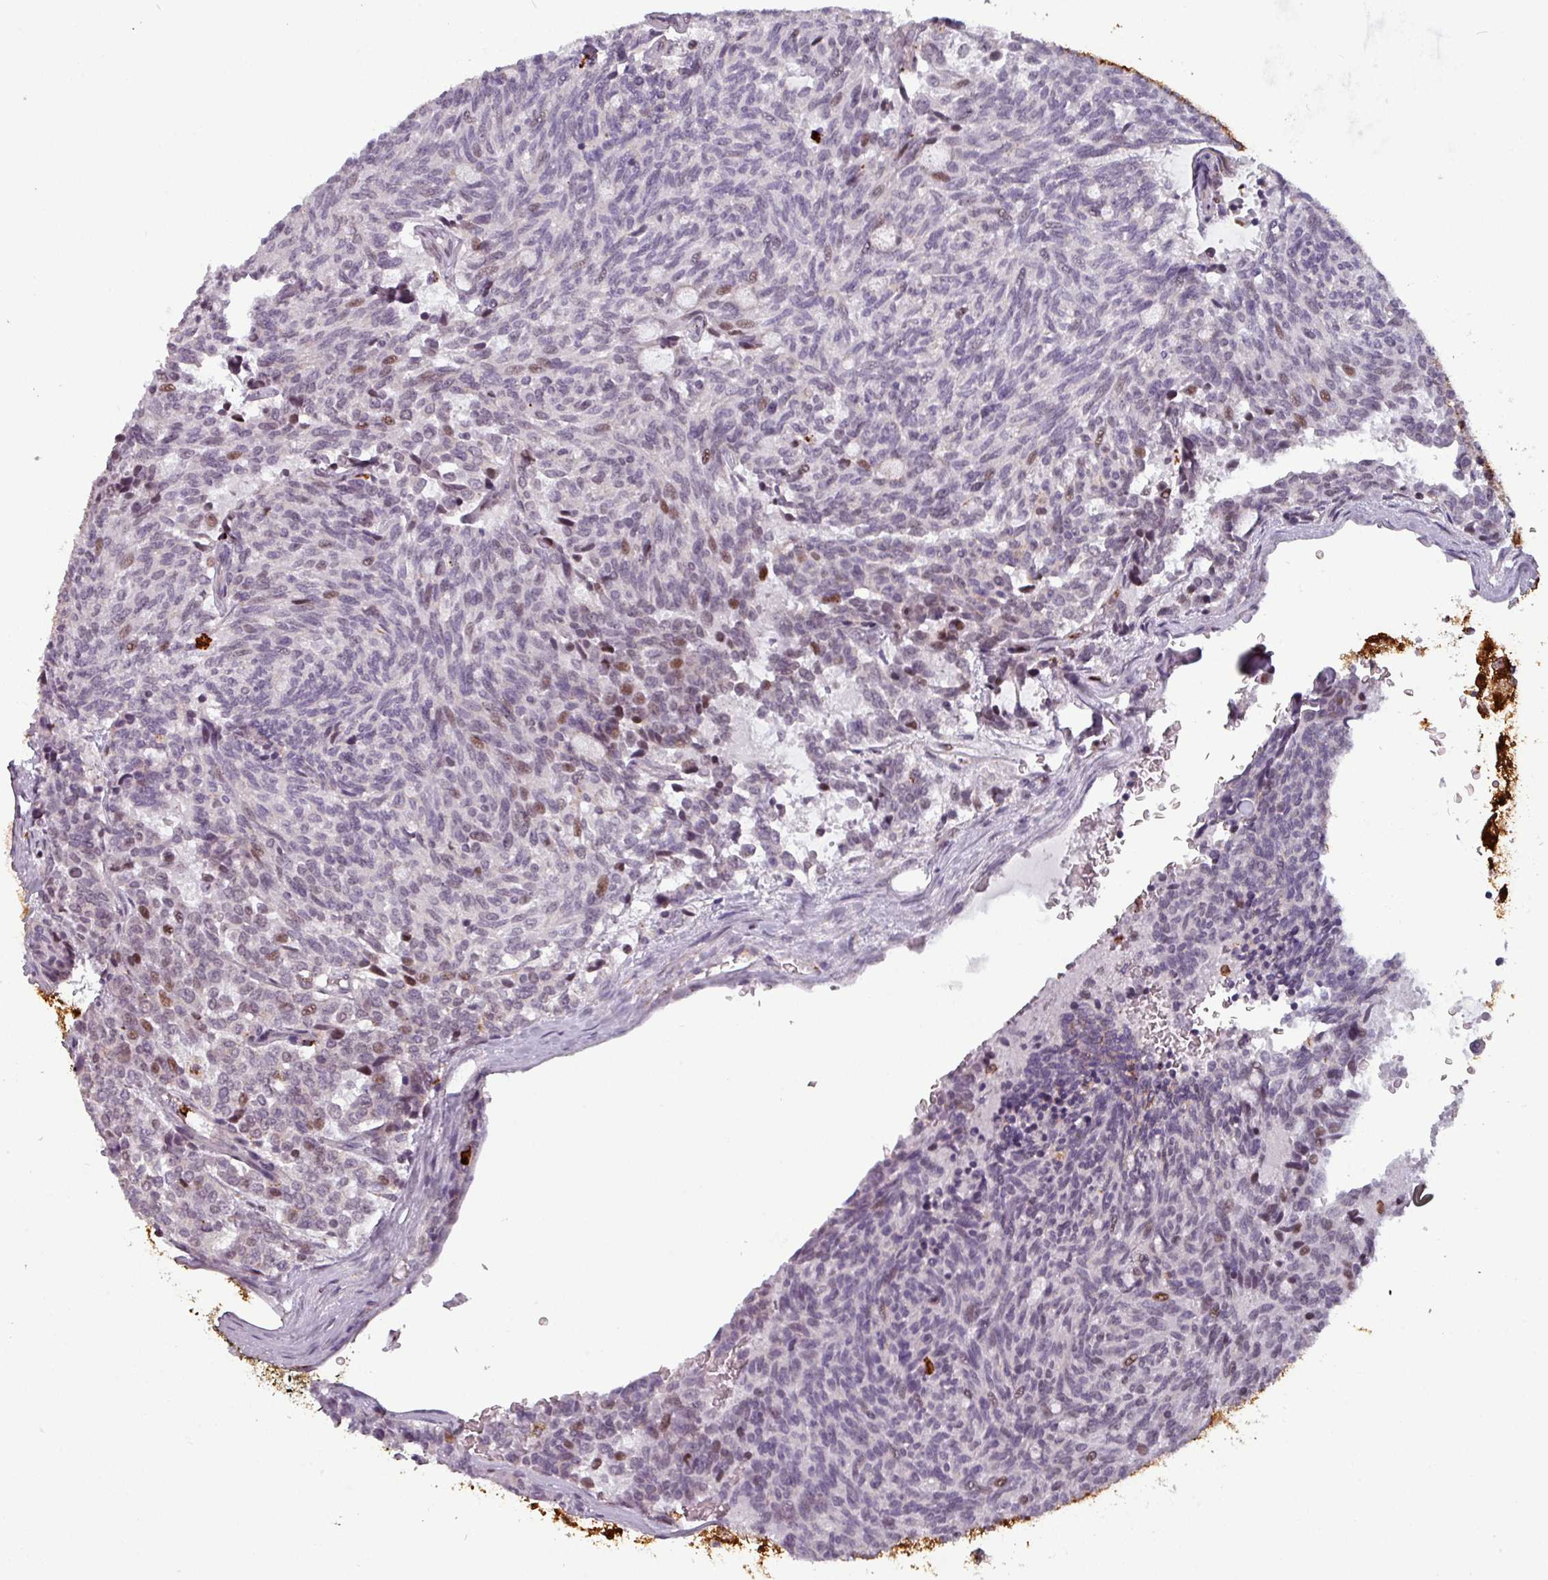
{"staining": {"intensity": "moderate", "quantity": "<25%", "location": "nuclear"}, "tissue": "carcinoid", "cell_type": "Tumor cells", "image_type": "cancer", "snomed": [{"axis": "morphology", "description": "Carcinoid, malignant, NOS"}, {"axis": "topography", "description": "Pancreas"}], "caption": "Immunohistochemical staining of malignant carcinoid demonstrates low levels of moderate nuclear positivity in approximately <25% of tumor cells.", "gene": "TMEFF1", "patient": {"sex": "female", "age": 54}}